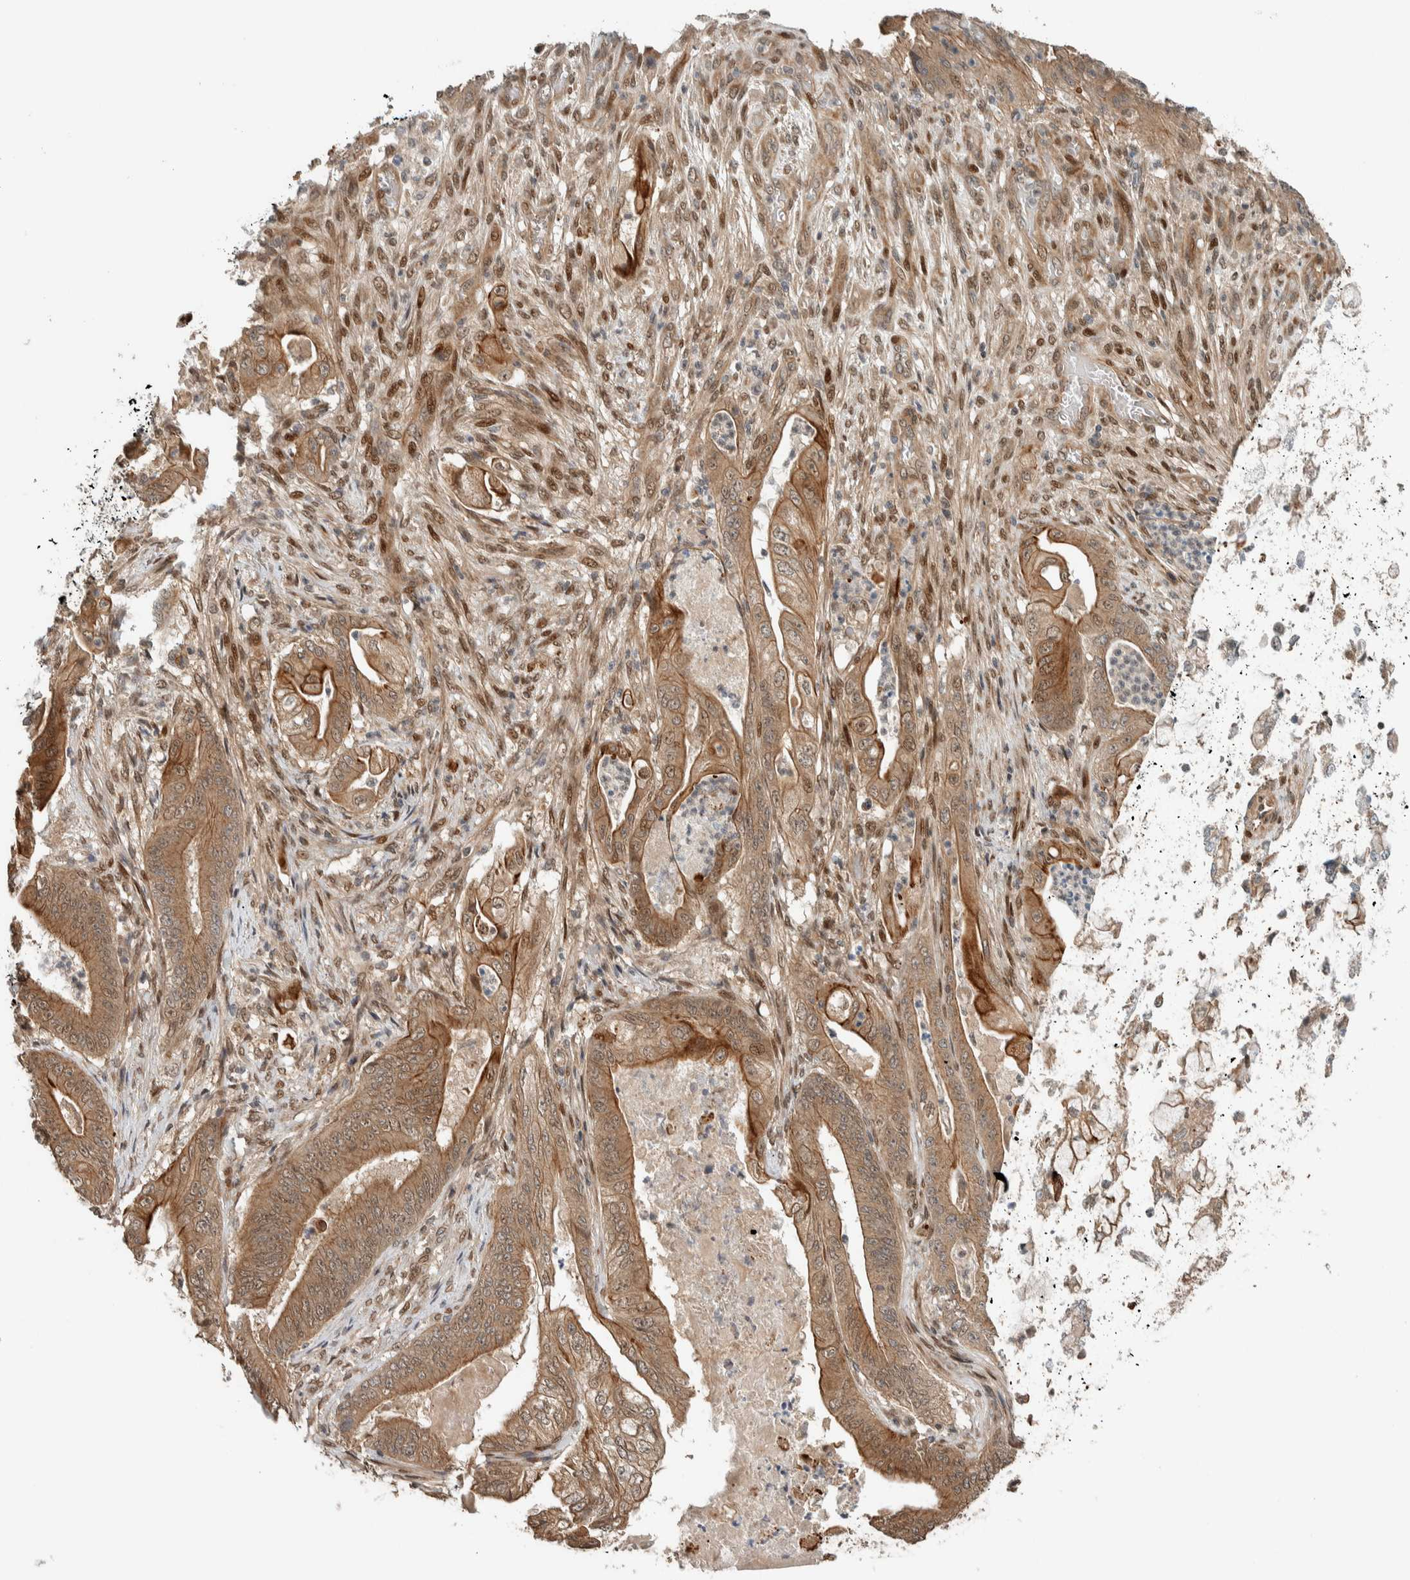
{"staining": {"intensity": "moderate", "quantity": ">75%", "location": "cytoplasmic/membranous,nuclear"}, "tissue": "stomach cancer", "cell_type": "Tumor cells", "image_type": "cancer", "snomed": [{"axis": "morphology", "description": "Normal tissue, NOS"}, {"axis": "morphology", "description": "Adenocarcinoma, NOS"}, {"axis": "topography", "description": "Stomach"}], "caption": "Immunohistochemistry of stomach cancer reveals medium levels of moderate cytoplasmic/membranous and nuclear expression in approximately >75% of tumor cells.", "gene": "STXBP4", "patient": {"sex": "male", "age": 62}}